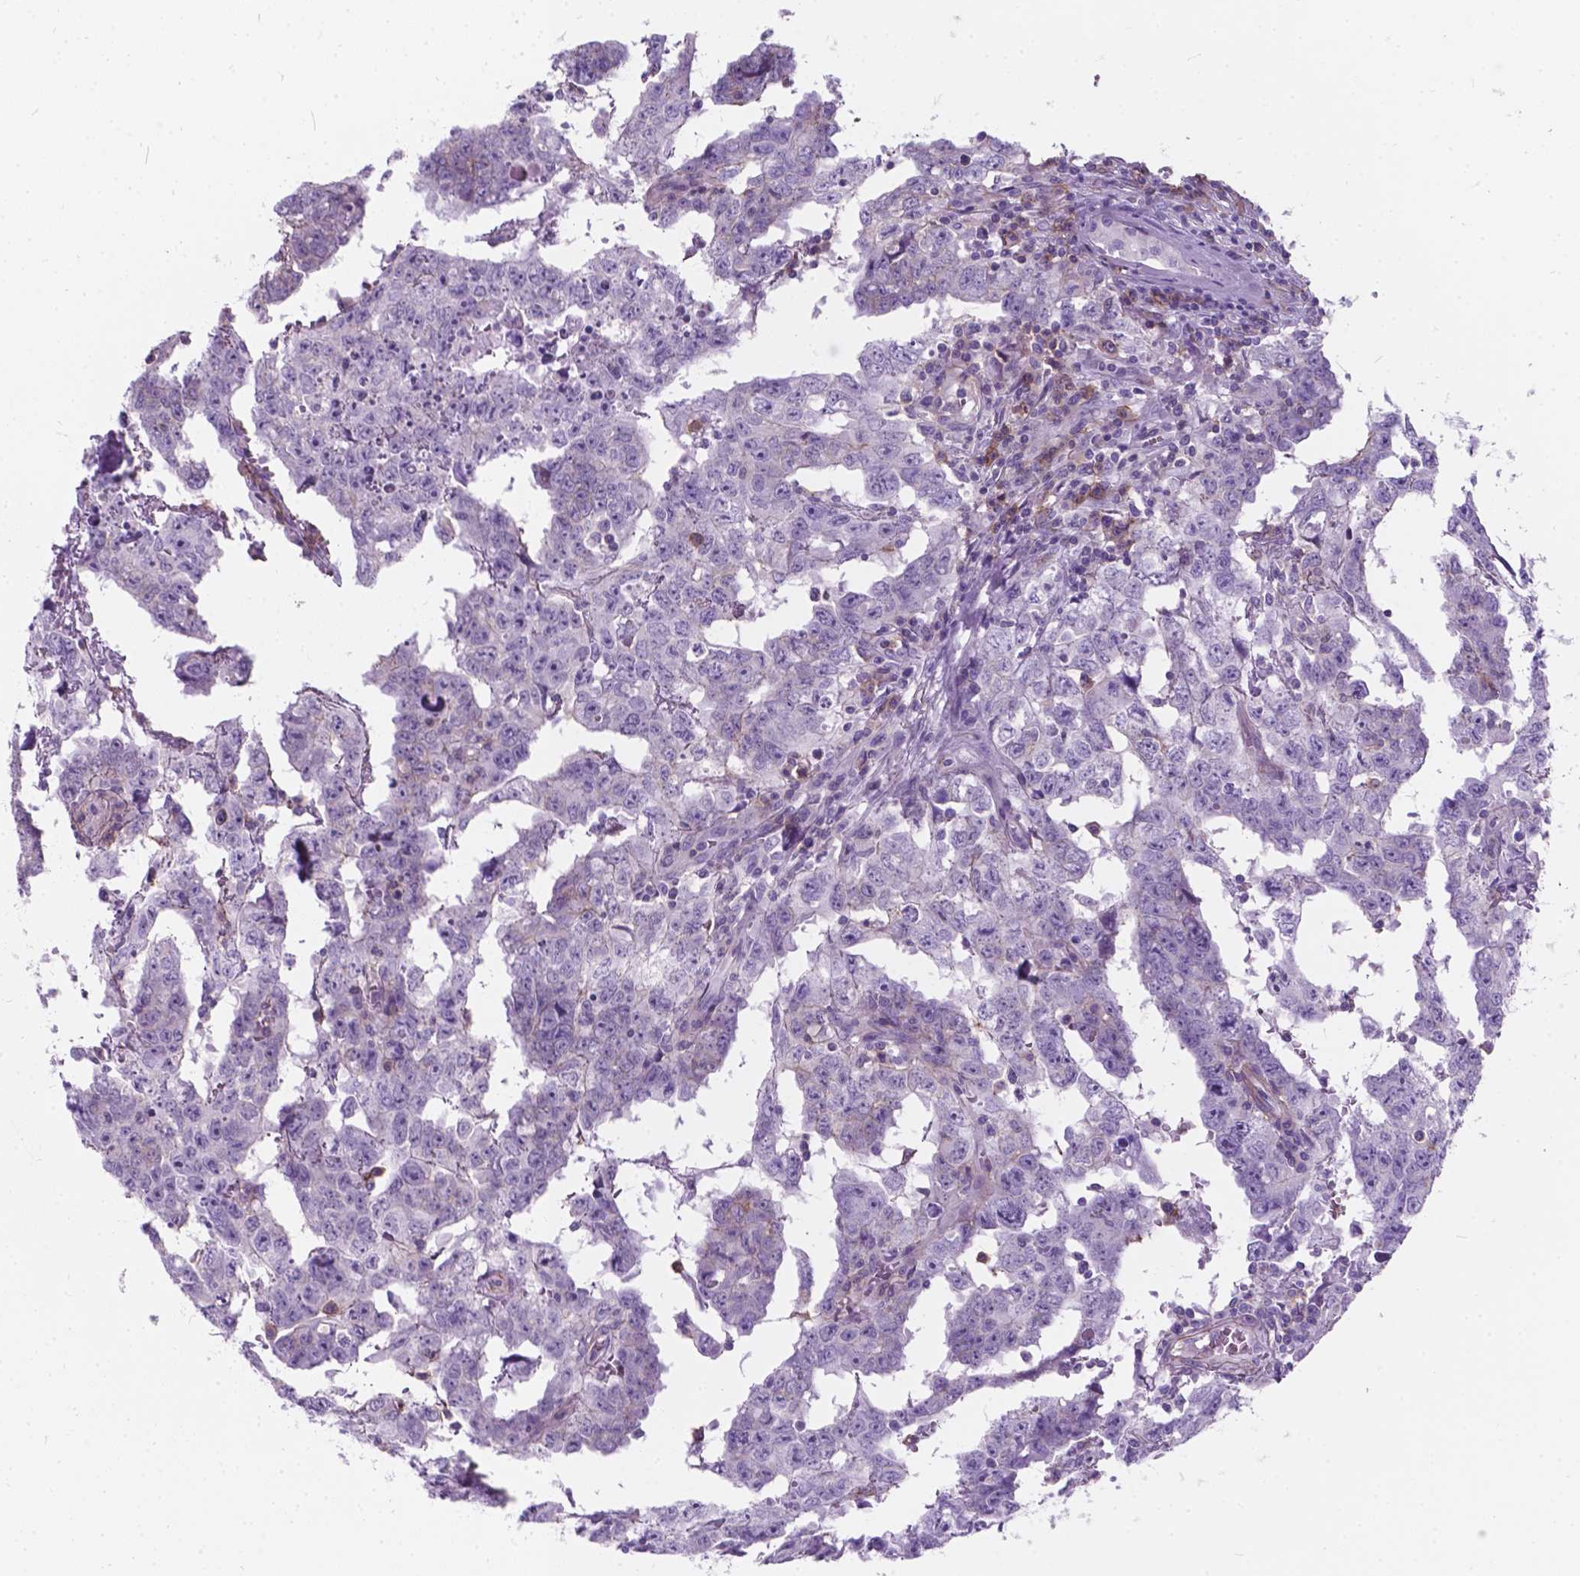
{"staining": {"intensity": "negative", "quantity": "none", "location": "none"}, "tissue": "testis cancer", "cell_type": "Tumor cells", "image_type": "cancer", "snomed": [{"axis": "morphology", "description": "Carcinoma, Embryonal, NOS"}, {"axis": "topography", "description": "Testis"}], "caption": "A high-resolution histopathology image shows immunohistochemistry (IHC) staining of testis embryonal carcinoma, which exhibits no significant positivity in tumor cells.", "gene": "KIAA0040", "patient": {"sex": "male", "age": 22}}